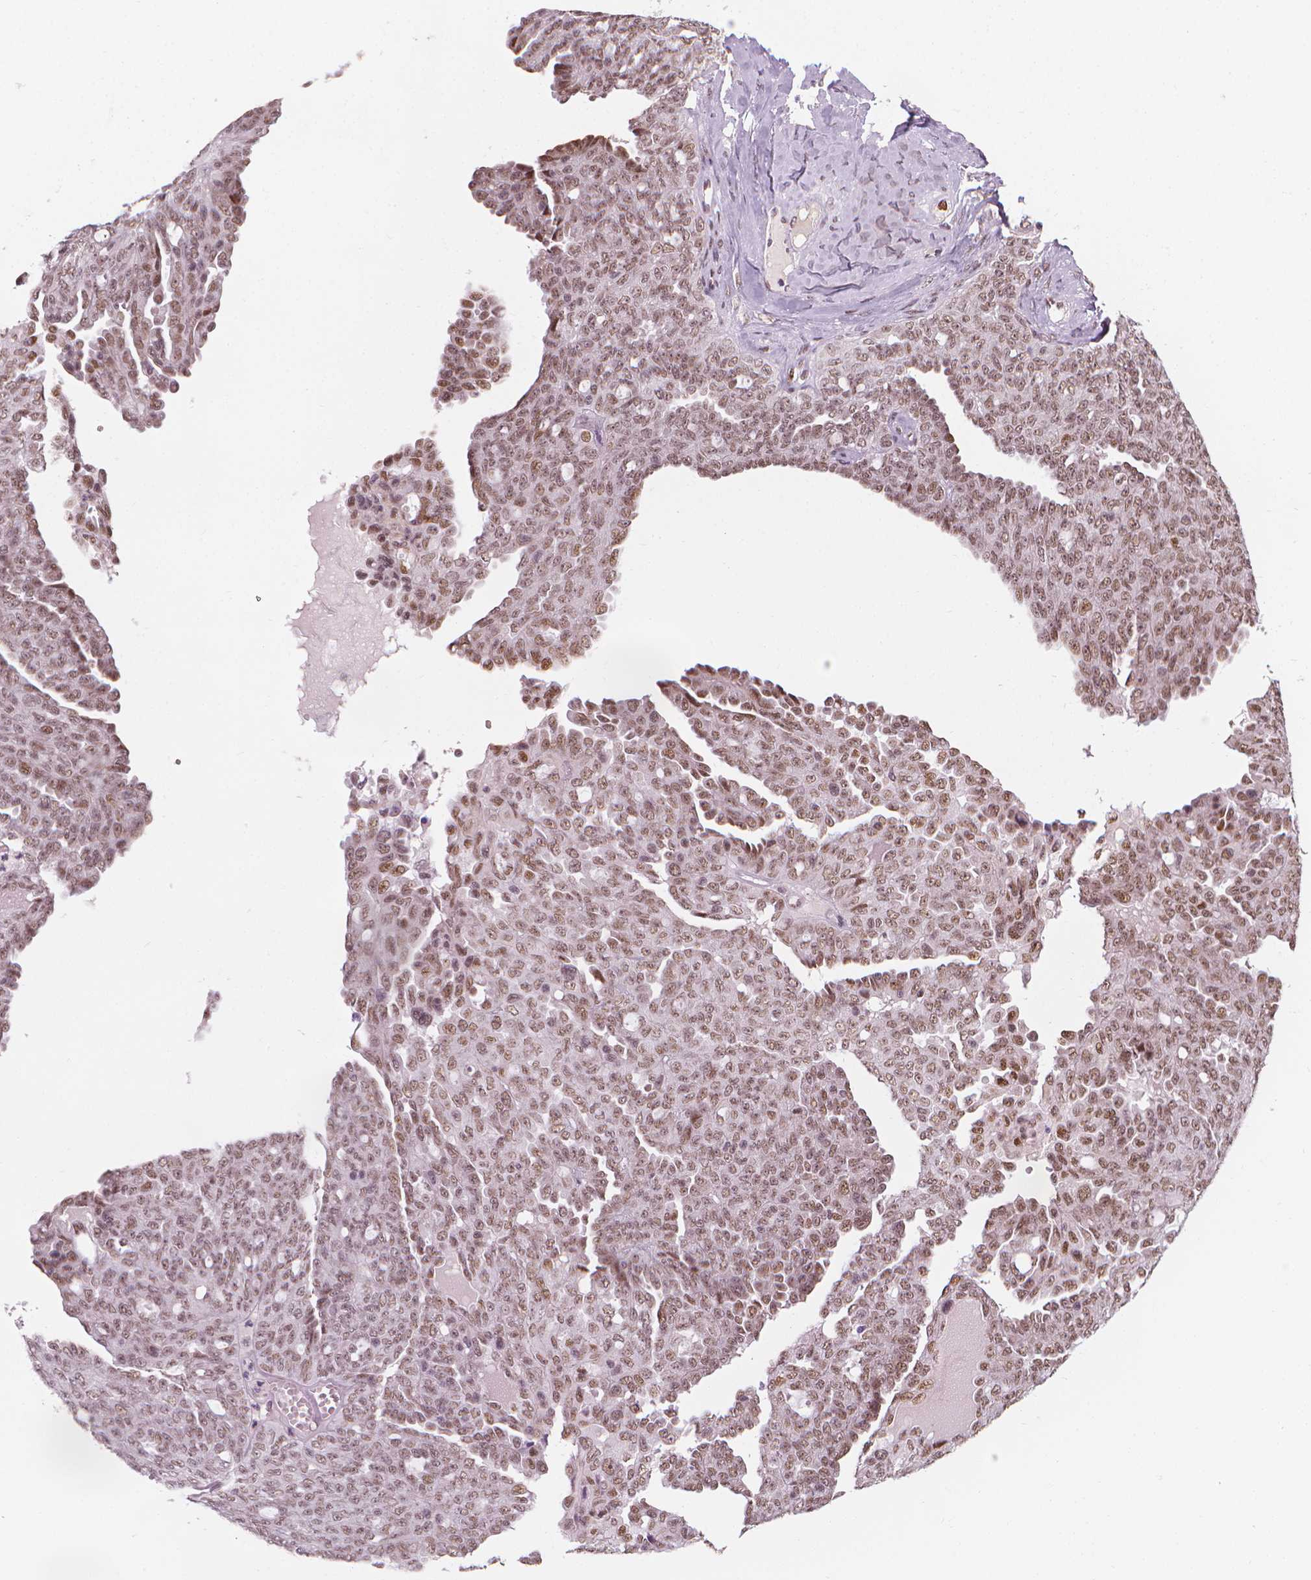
{"staining": {"intensity": "moderate", "quantity": ">75%", "location": "nuclear"}, "tissue": "ovarian cancer", "cell_type": "Tumor cells", "image_type": "cancer", "snomed": [{"axis": "morphology", "description": "Cystadenocarcinoma, serous, NOS"}, {"axis": "topography", "description": "Ovary"}], "caption": "Immunohistochemistry of human ovarian cancer demonstrates medium levels of moderate nuclear expression in about >75% of tumor cells. The protein is shown in brown color, while the nuclei are stained blue.", "gene": "CDKN1C", "patient": {"sex": "female", "age": 71}}